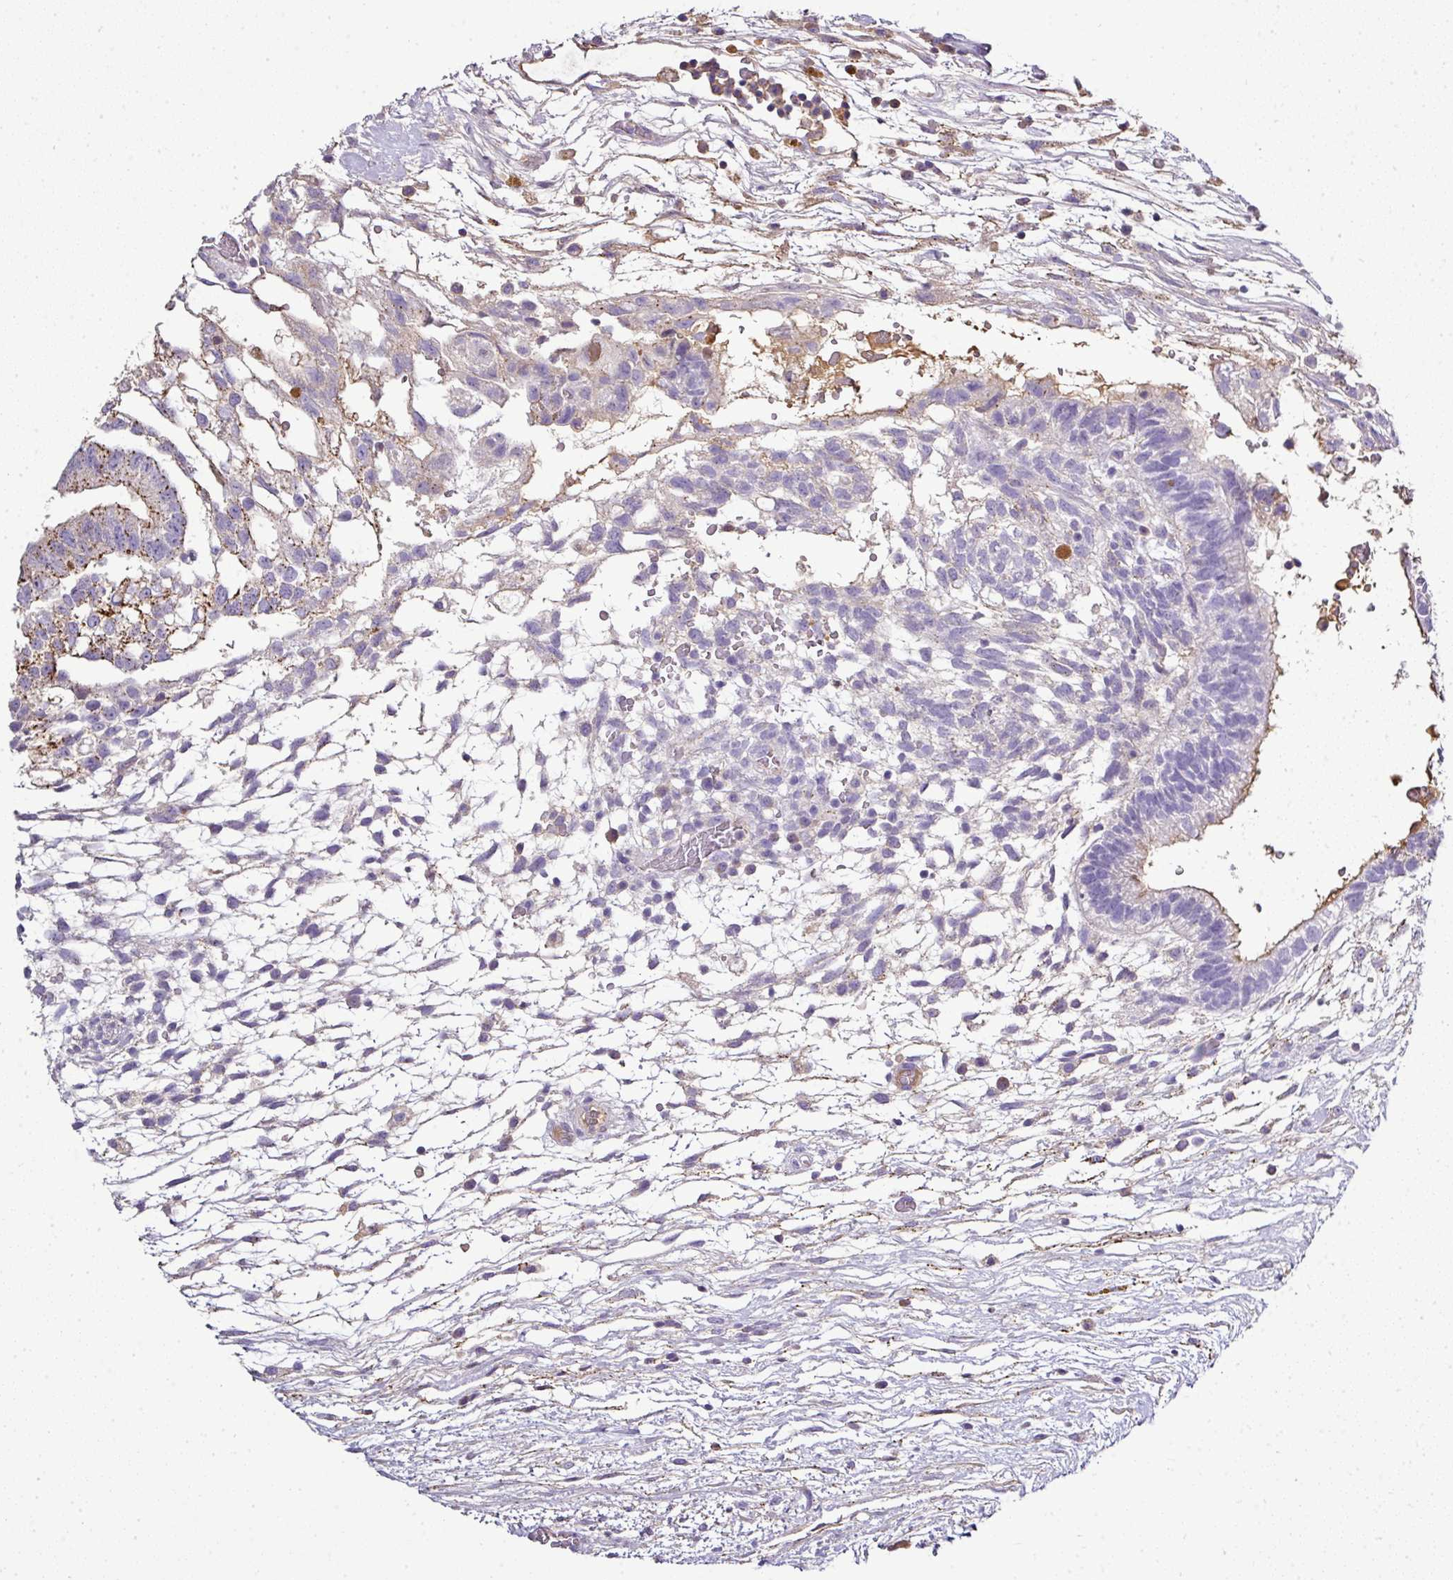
{"staining": {"intensity": "moderate", "quantity": "<25%", "location": "cytoplasmic/membranous"}, "tissue": "testis cancer", "cell_type": "Tumor cells", "image_type": "cancer", "snomed": [{"axis": "morphology", "description": "Carcinoma, Embryonal, NOS"}, {"axis": "topography", "description": "Testis"}], "caption": "Embryonal carcinoma (testis) stained for a protein shows moderate cytoplasmic/membranous positivity in tumor cells.", "gene": "CAB39L", "patient": {"sex": "male", "age": 32}}